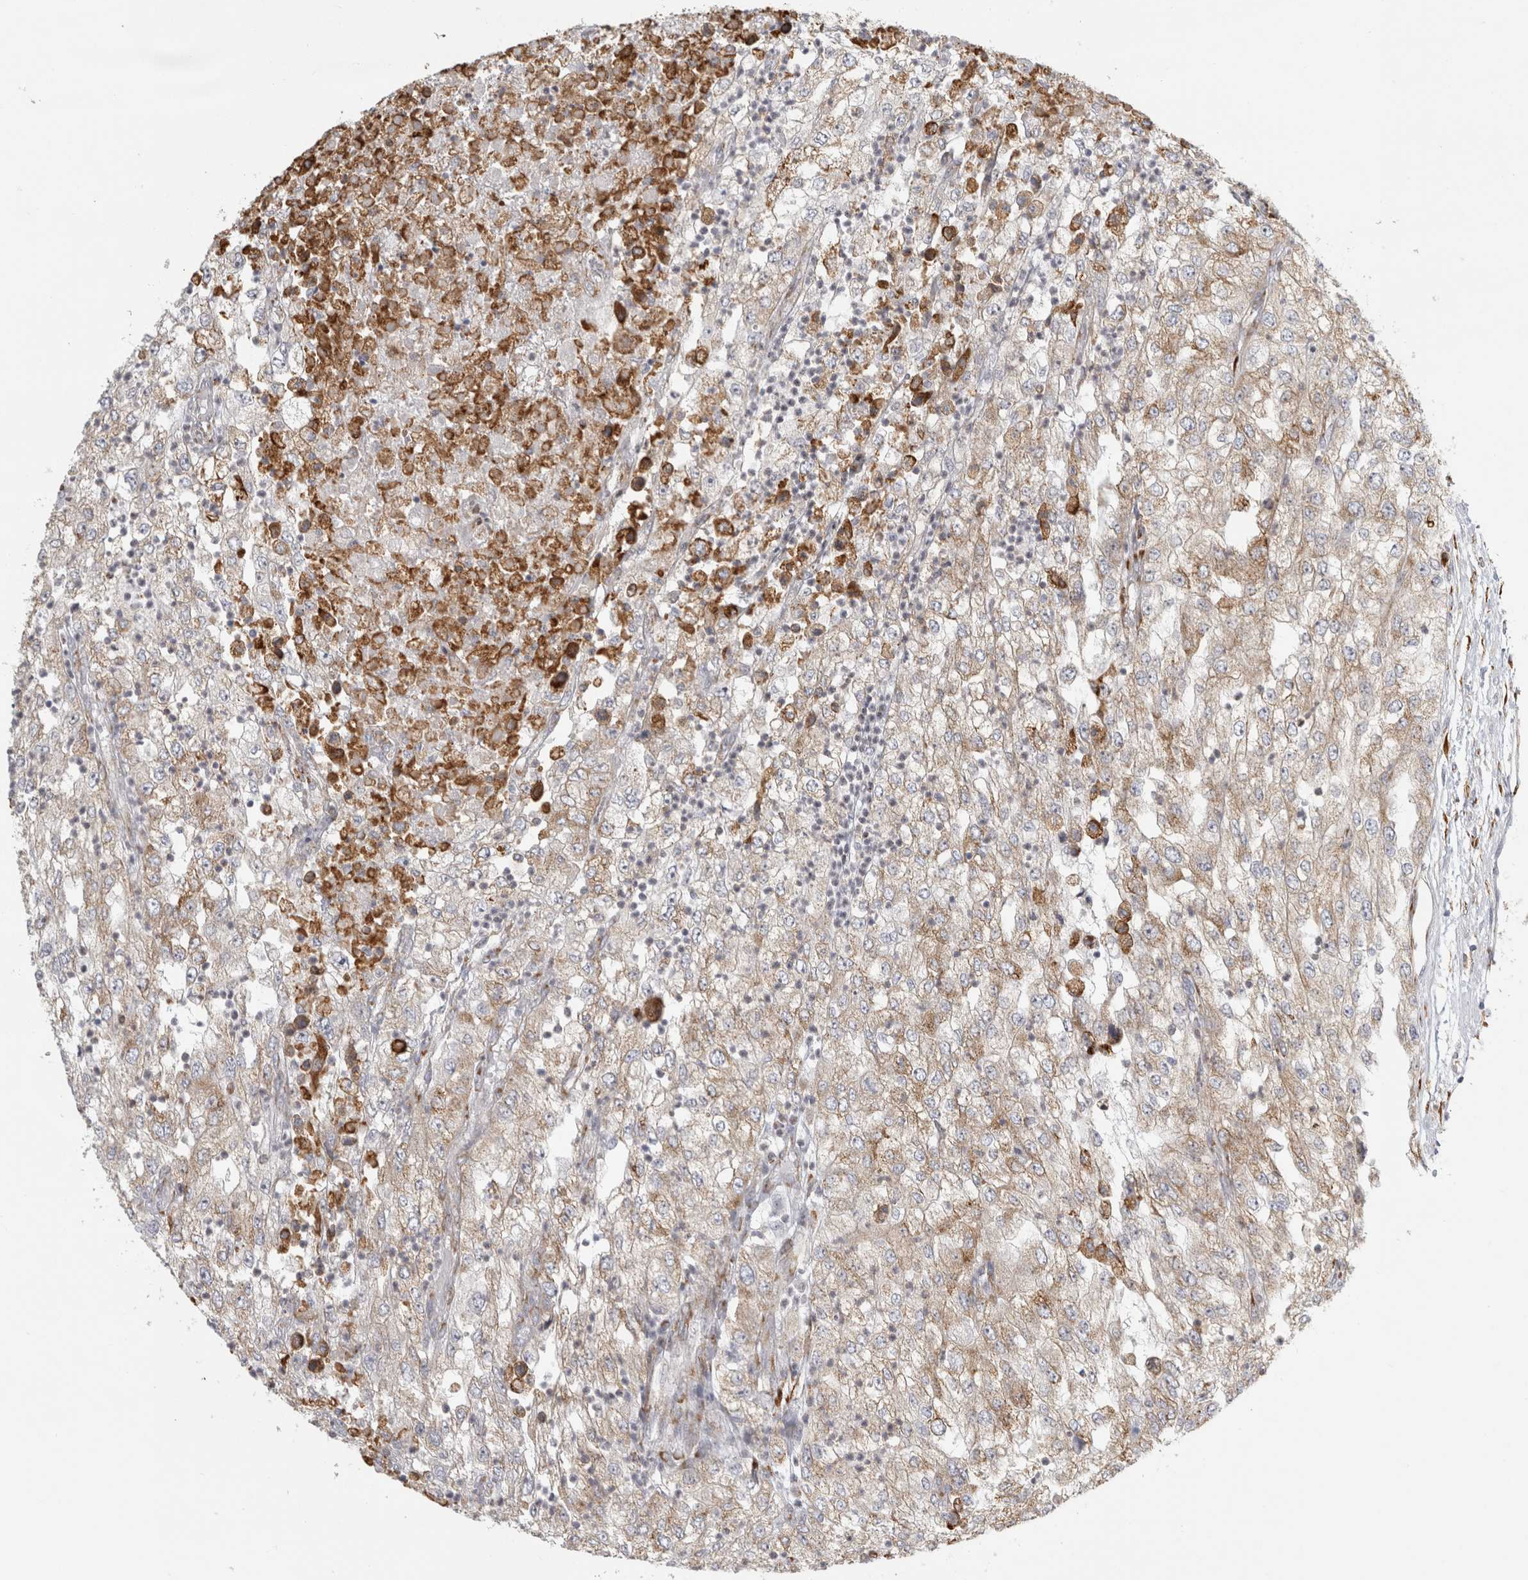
{"staining": {"intensity": "weak", "quantity": ">75%", "location": "cytoplasmic/membranous"}, "tissue": "renal cancer", "cell_type": "Tumor cells", "image_type": "cancer", "snomed": [{"axis": "morphology", "description": "Adenocarcinoma, NOS"}, {"axis": "topography", "description": "Kidney"}], "caption": "Tumor cells show weak cytoplasmic/membranous staining in about >75% of cells in adenocarcinoma (renal).", "gene": "OSTN", "patient": {"sex": "female", "age": 54}}